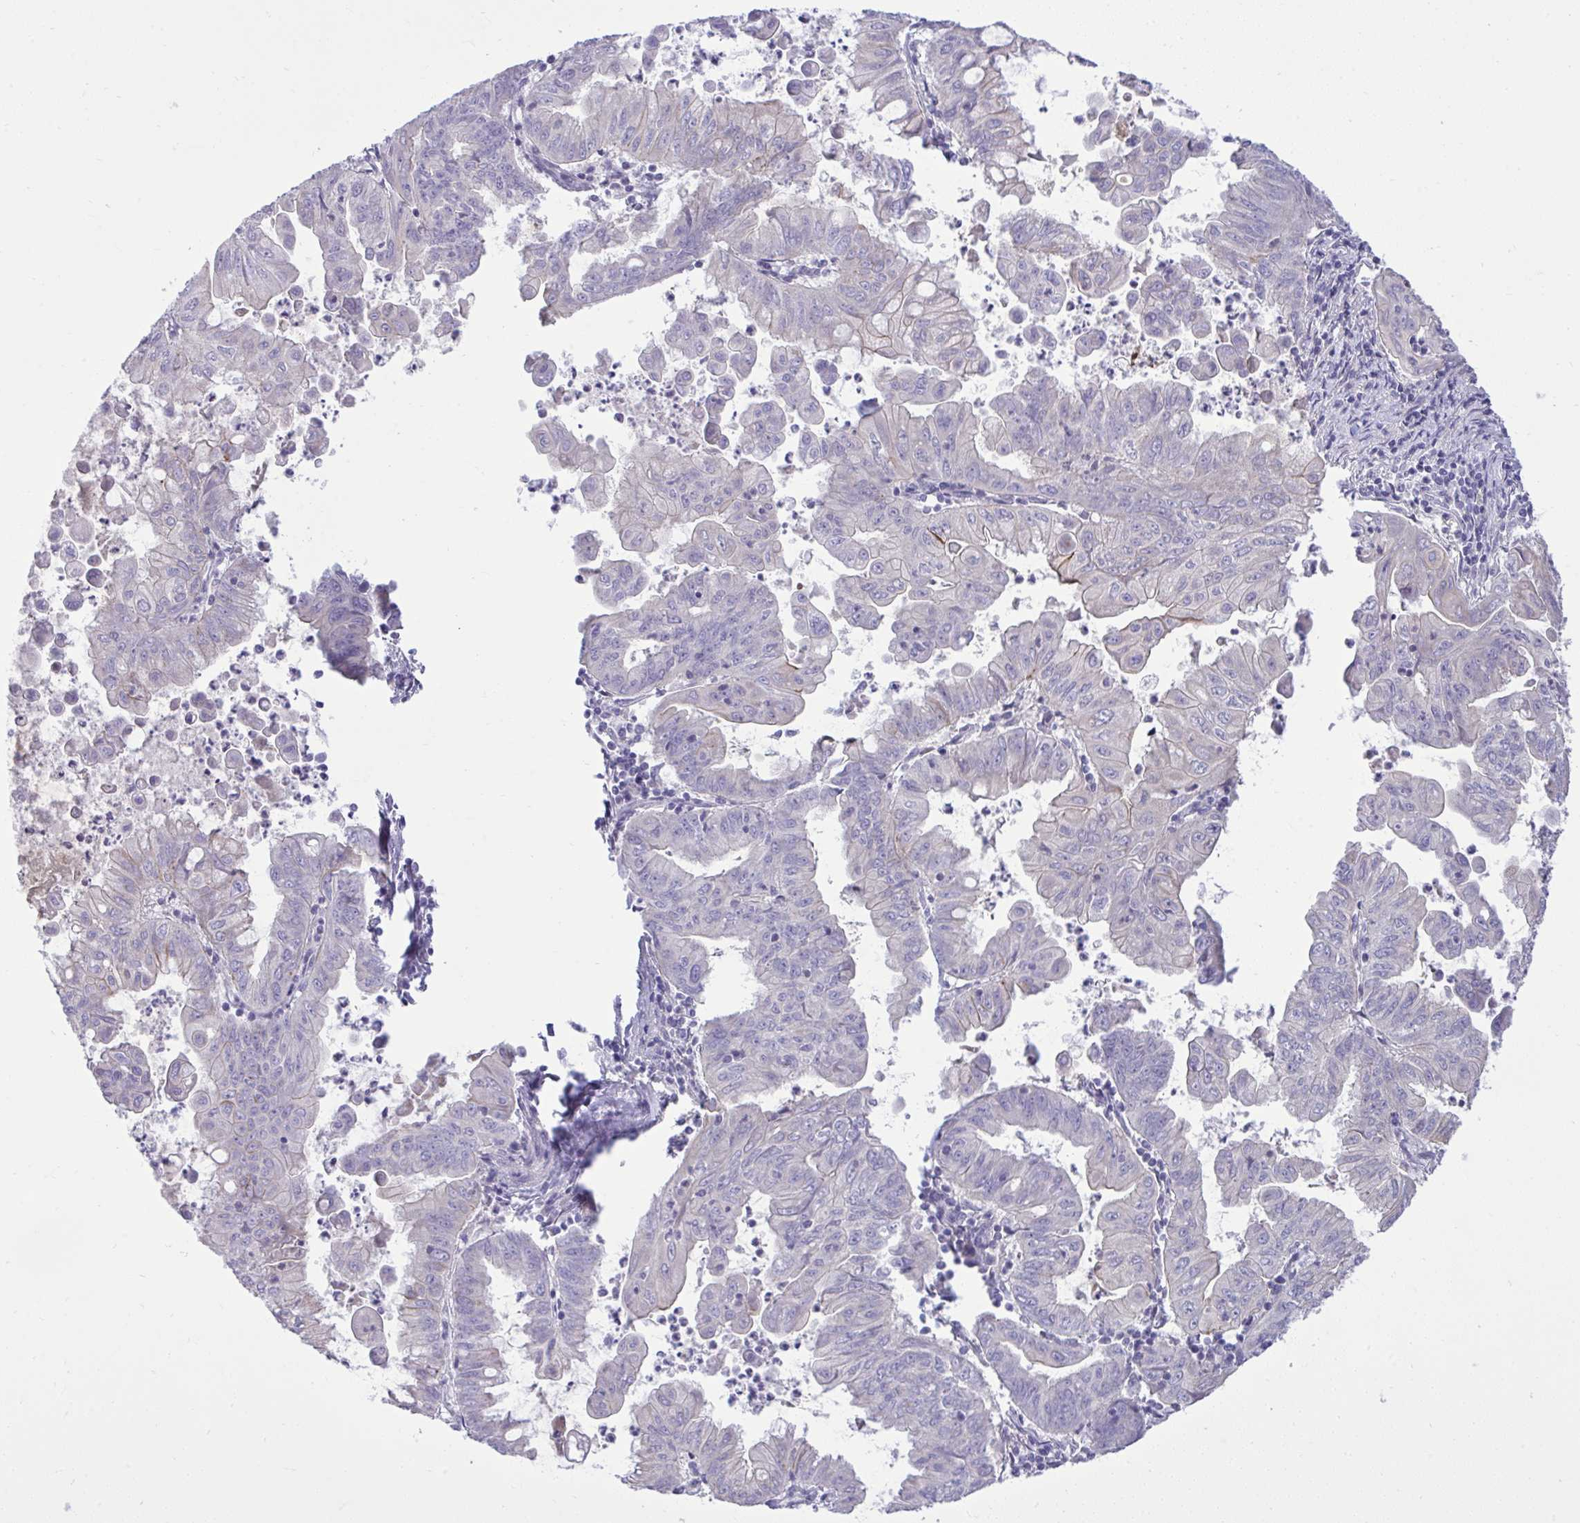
{"staining": {"intensity": "negative", "quantity": "none", "location": "none"}, "tissue": "stomach cancer", "cell_type": "Tumor cells", "image_type": "cancer", "snomed": [{"axis": "morphology", "description": "Adenocarcinoma, NOS"}, {"axis": "topography", "description": "Stomach, upper"}], "caption": "Immunohistochemistry of stomach adenocarcinoma reveals no expression in tumor cells.", "gene": "CYP20A1", "patient": {"sex": "male", "age": 80}}